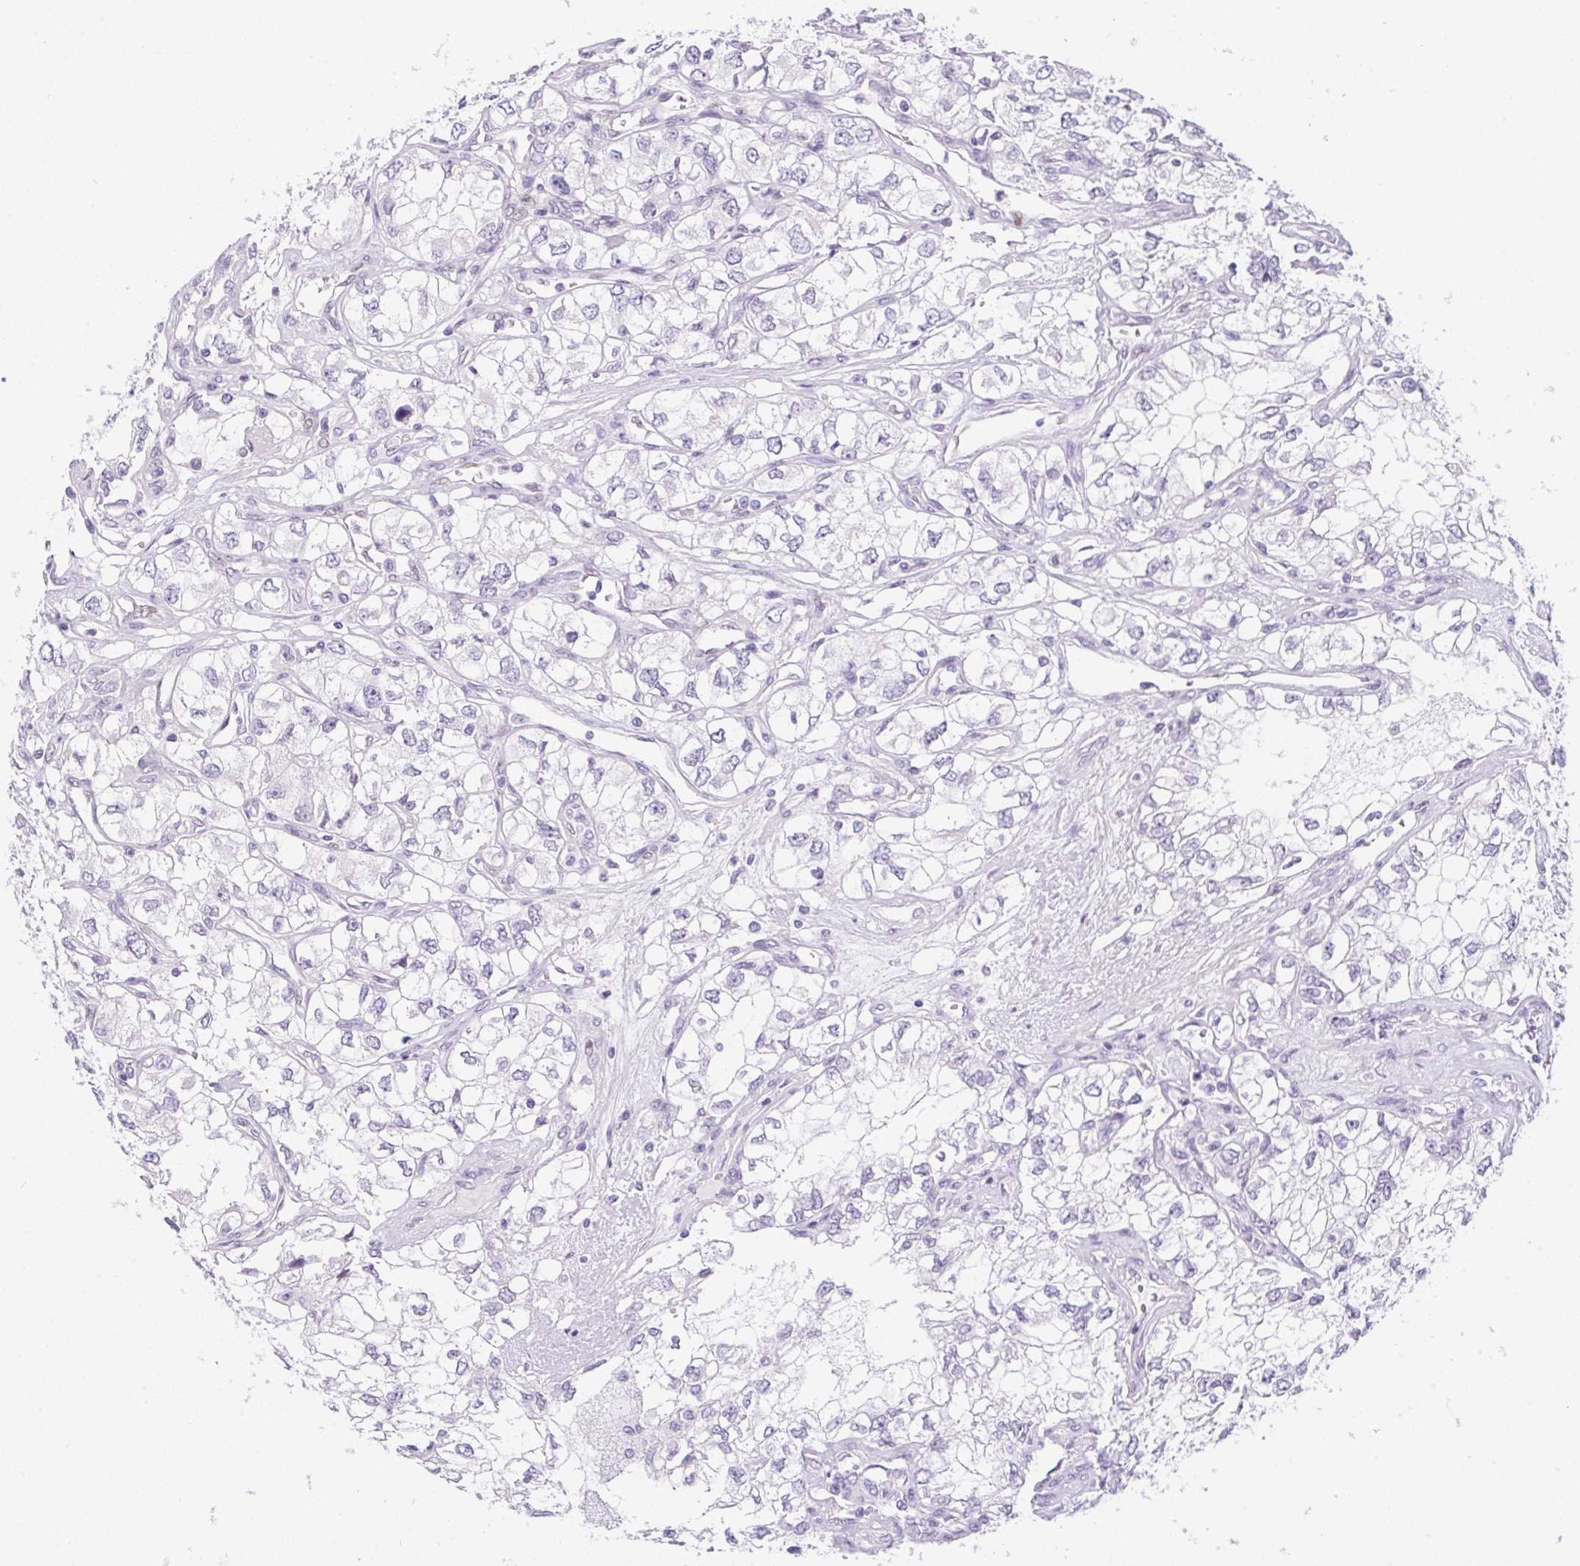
{"staining": {"intensity": "negative", "quantity": "none", "location": "none"}, "tissue": "renal cancer", "cell_type": "Tumor cells", "image_type": "cancer", "snomed": [{"axis": "morphology", "description": "Adenocarcinoma, NOS"}, {"axis": "topography", "description": "Kidney"}], "caption": "Adenocarcinoma (renal) was stained to show a protein in brown. There is no significant positivity in tumor cells.", "gene": "SP9", "patient": {"sex": "female", "age": 59}}